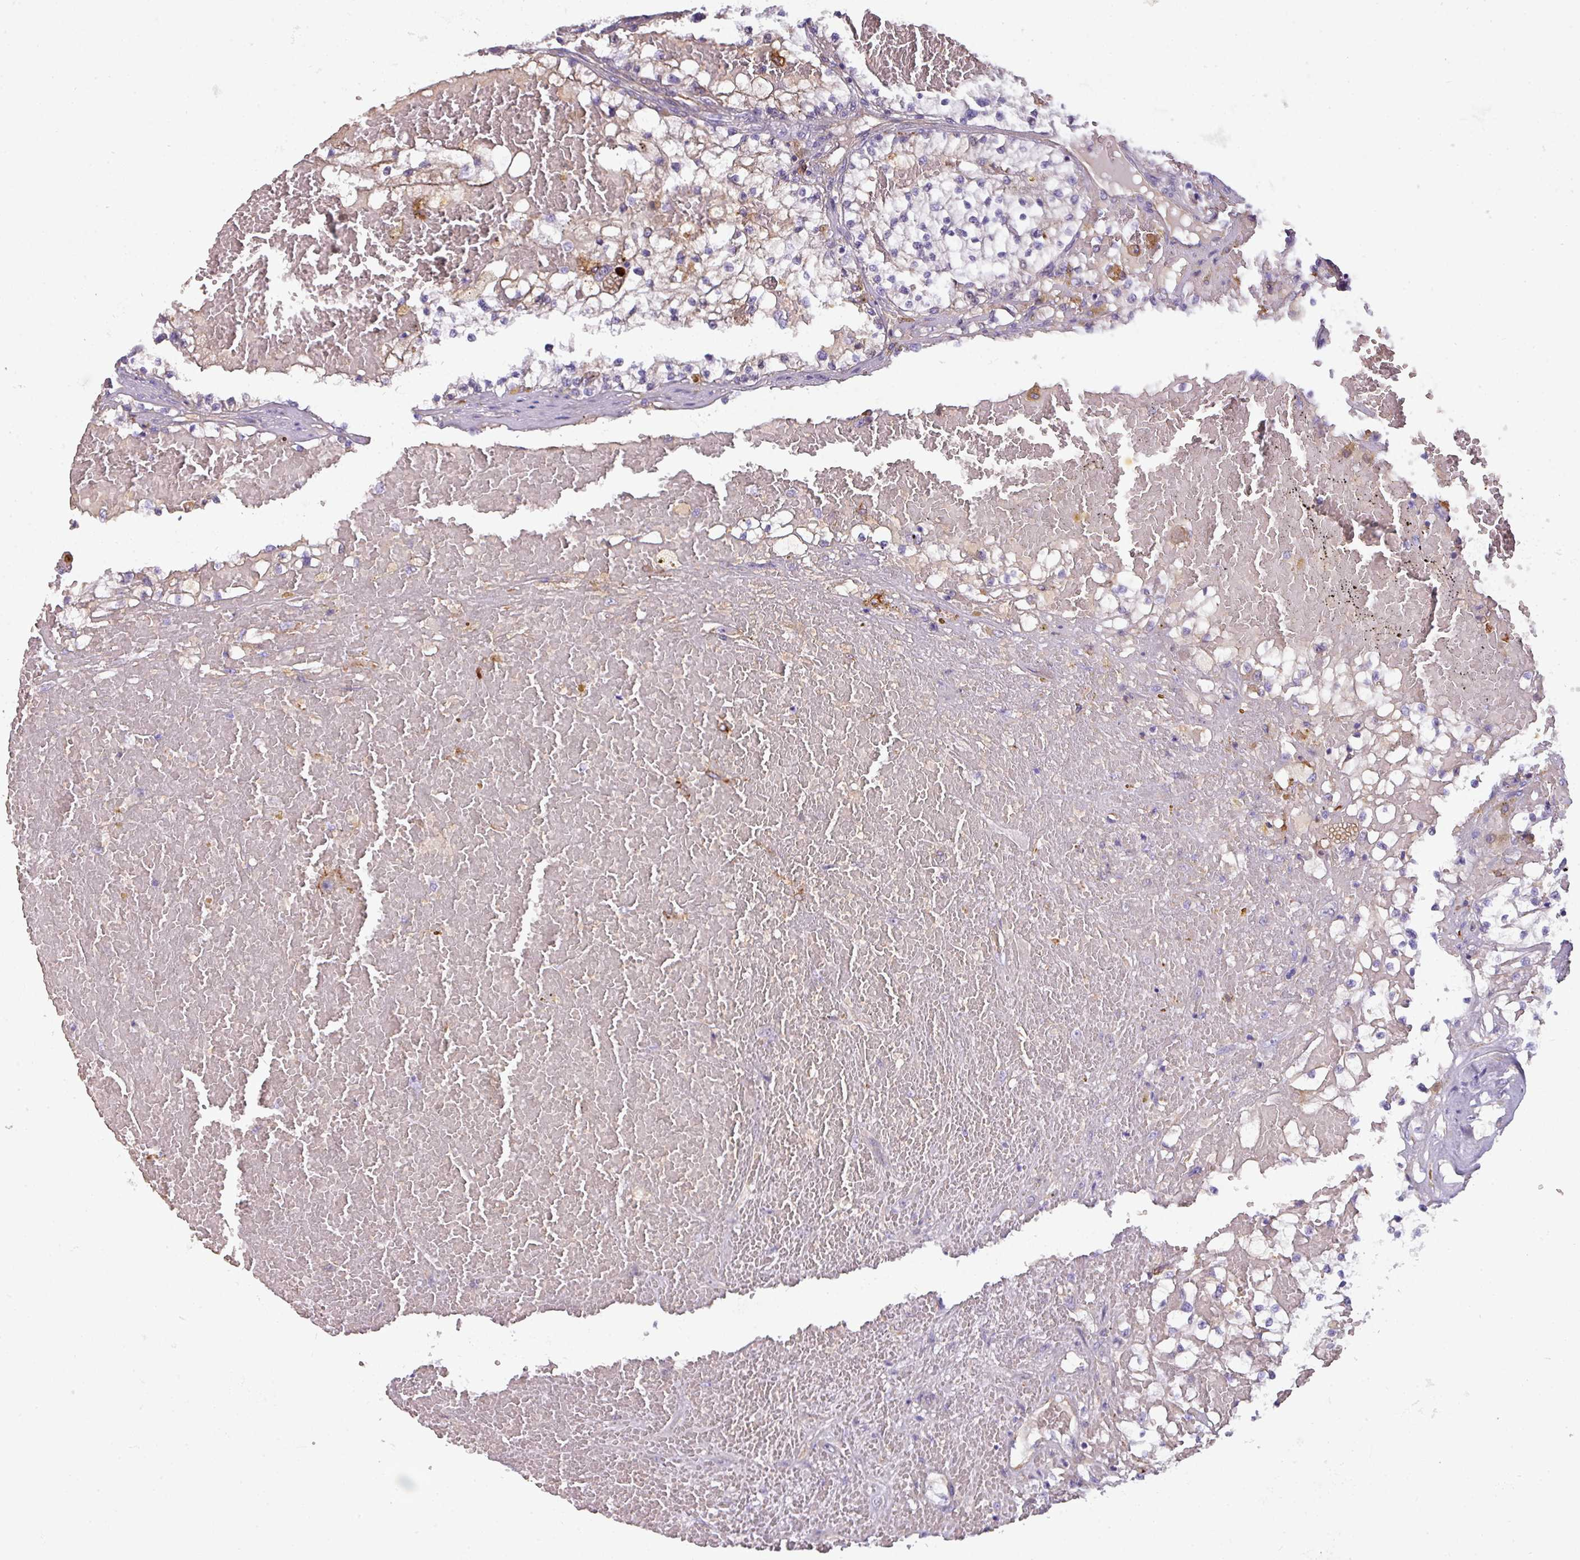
{"staining": {"intensity": "weak", "quantity": "<25%", "location": "cytoplasmic/membranous"}, "tissue": "renal cancer", "cell_type": "Tumor cells", "image_type": "cancer", "snomed": [{"axis": "morphology", "description": "Normal tissue, NOS"}, {"axis": "morphology", "description": "Adenocarcinoma, NOS"}, {"axis": "topography", "description": "Kidney"}], "caption": "Histopathology image shows no significant protein staining in tumor cells of renal cancer (adenocarcinoma).", "gene": "BUD23", "patient": {"sex": "male", "age": 68}}